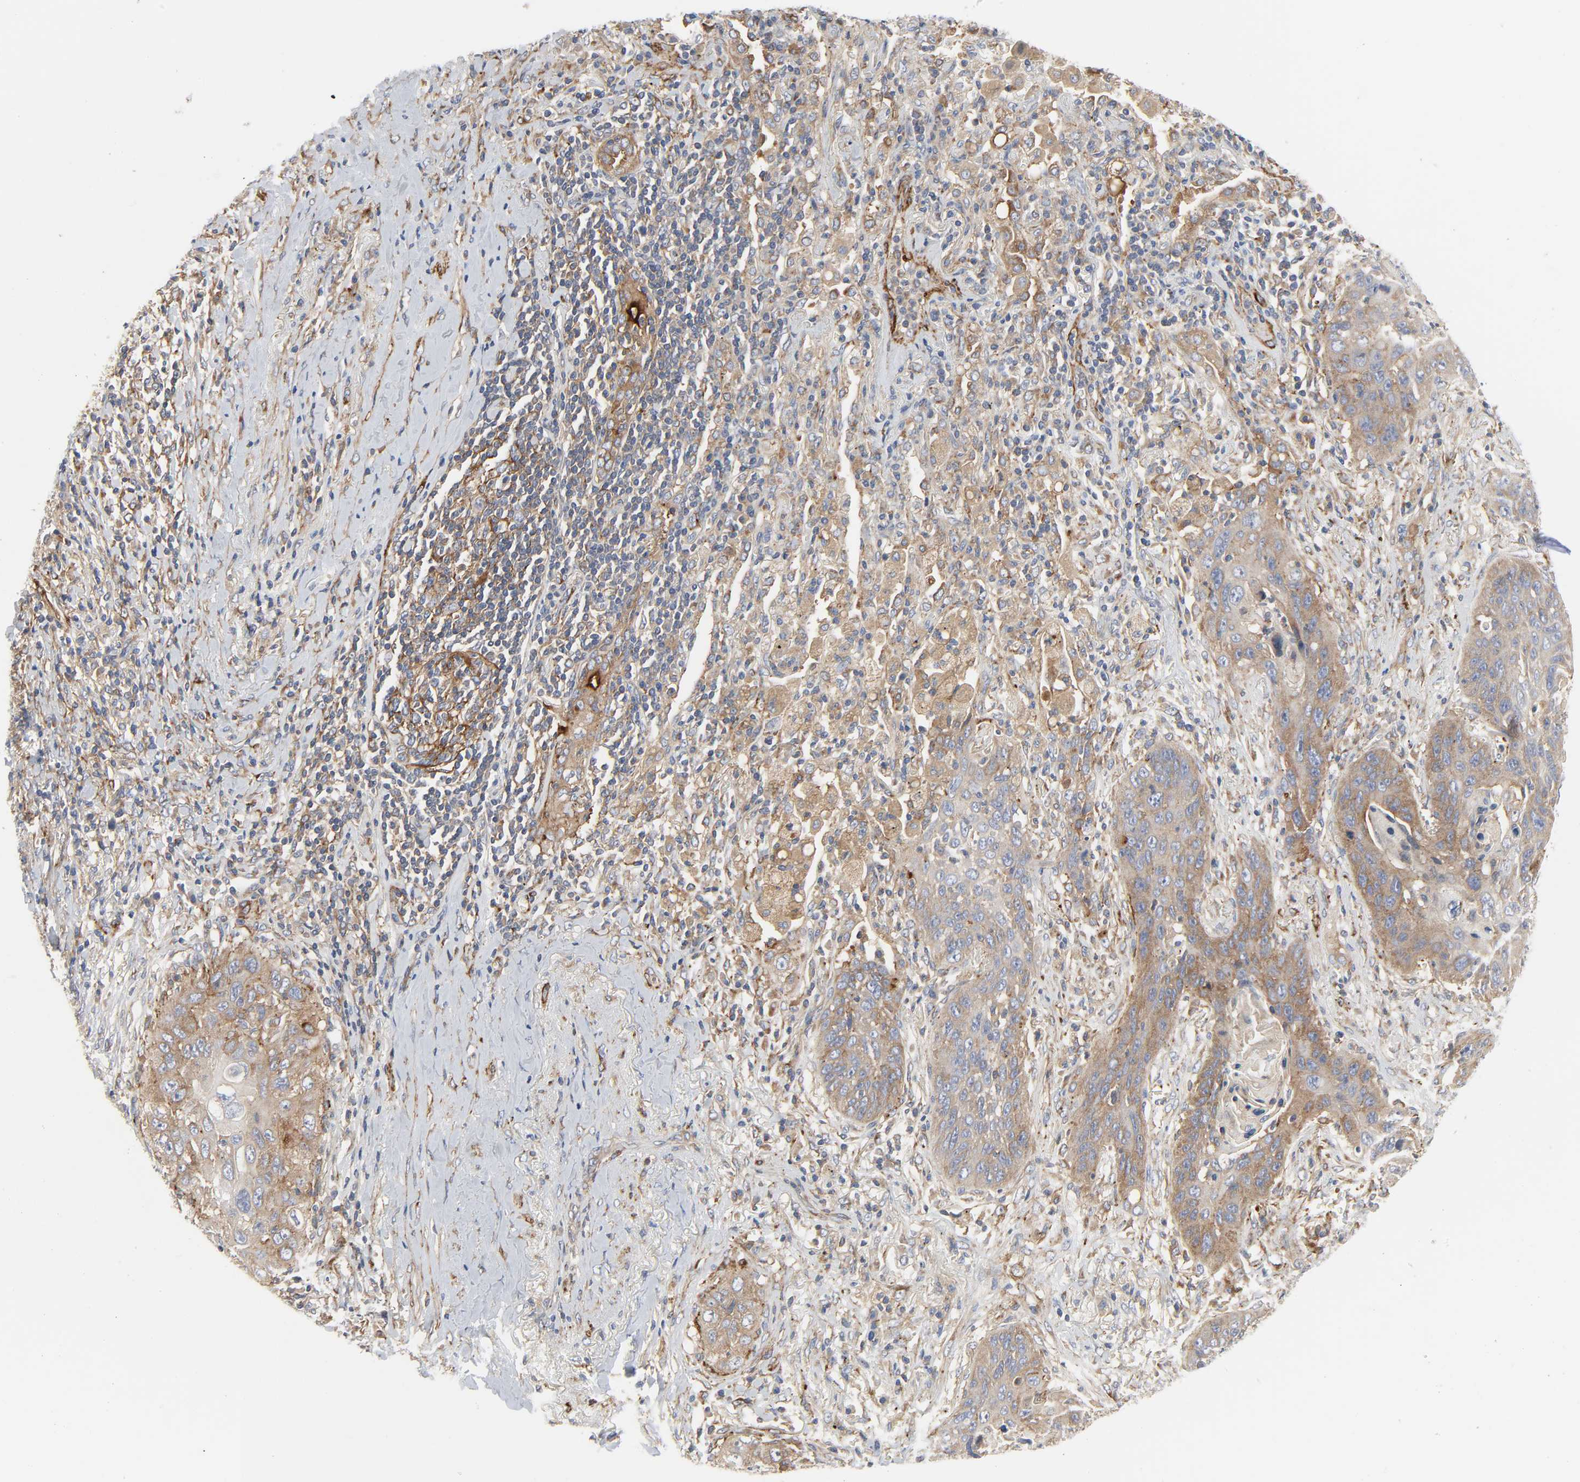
{"staining": {"intensity": "moderate", "quantity": ">75%", "location": "cytoplasmic/membranous"}, "tissue": "lung cancer", "cell_type": "Tumor cells", "image_type": "cancer", "snomed": [{"axis": "morphology", "description": "Squamous cell carcinoma, NOS"}, {"axis": "topography", "description": "Lung"}], "caption": "This photomicrograph demonstrates immunohistochemistry (IHC) staining of squamous cell carcinoma (lung), with medium moderate cytoplasmic/membranous positivity in about >75% of tumor cells.", "gene": "ARHGAP1", "patient": {"sex": "female", "age": 67}}